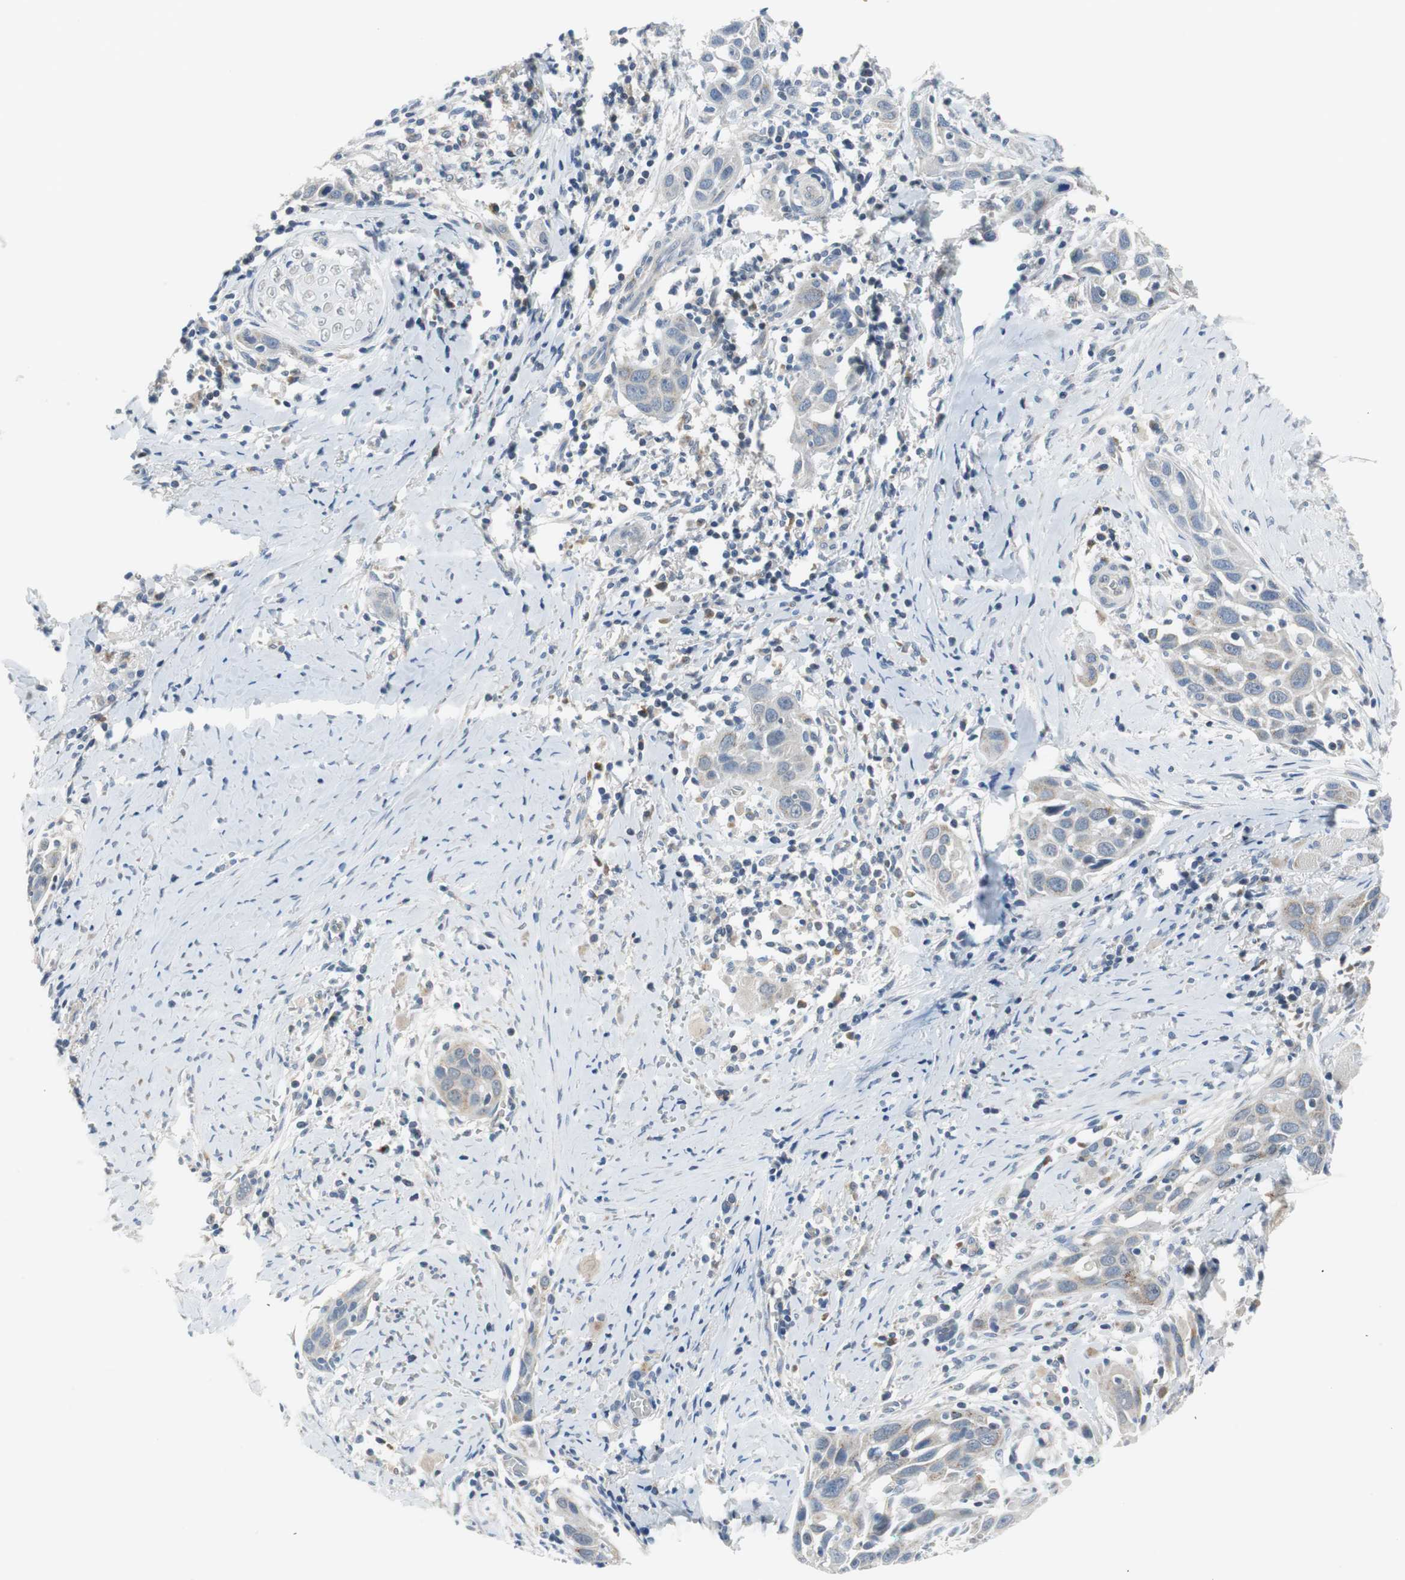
{"staining": {"intensity": "weak", "quantity": "25%-75%", "location": "cytoplasmic/membranous"}, "tissue": "head and neck cancer", "cell_type": "Tumor cells", "image_type": "cancer", "snomed": [{"axis": "morphology", "description": "Normal tissue, NOS"}, {"axis": "morphology", "description": "Squamous cell carcinoma, NOS"}, {"axis": "topography", "description": "Oral tissue"}, {"axis": "topography", "description": "Head-Neck"}], "caption": "Protein expression by immunohistochemistry (IHC) exhibits weak cytoplasmic/membranous staining in approximately 25%-75% of tumor cells in head and neck cancer.", "gene": "PLAA", "patient": {"sex": "female", "age": 50}}